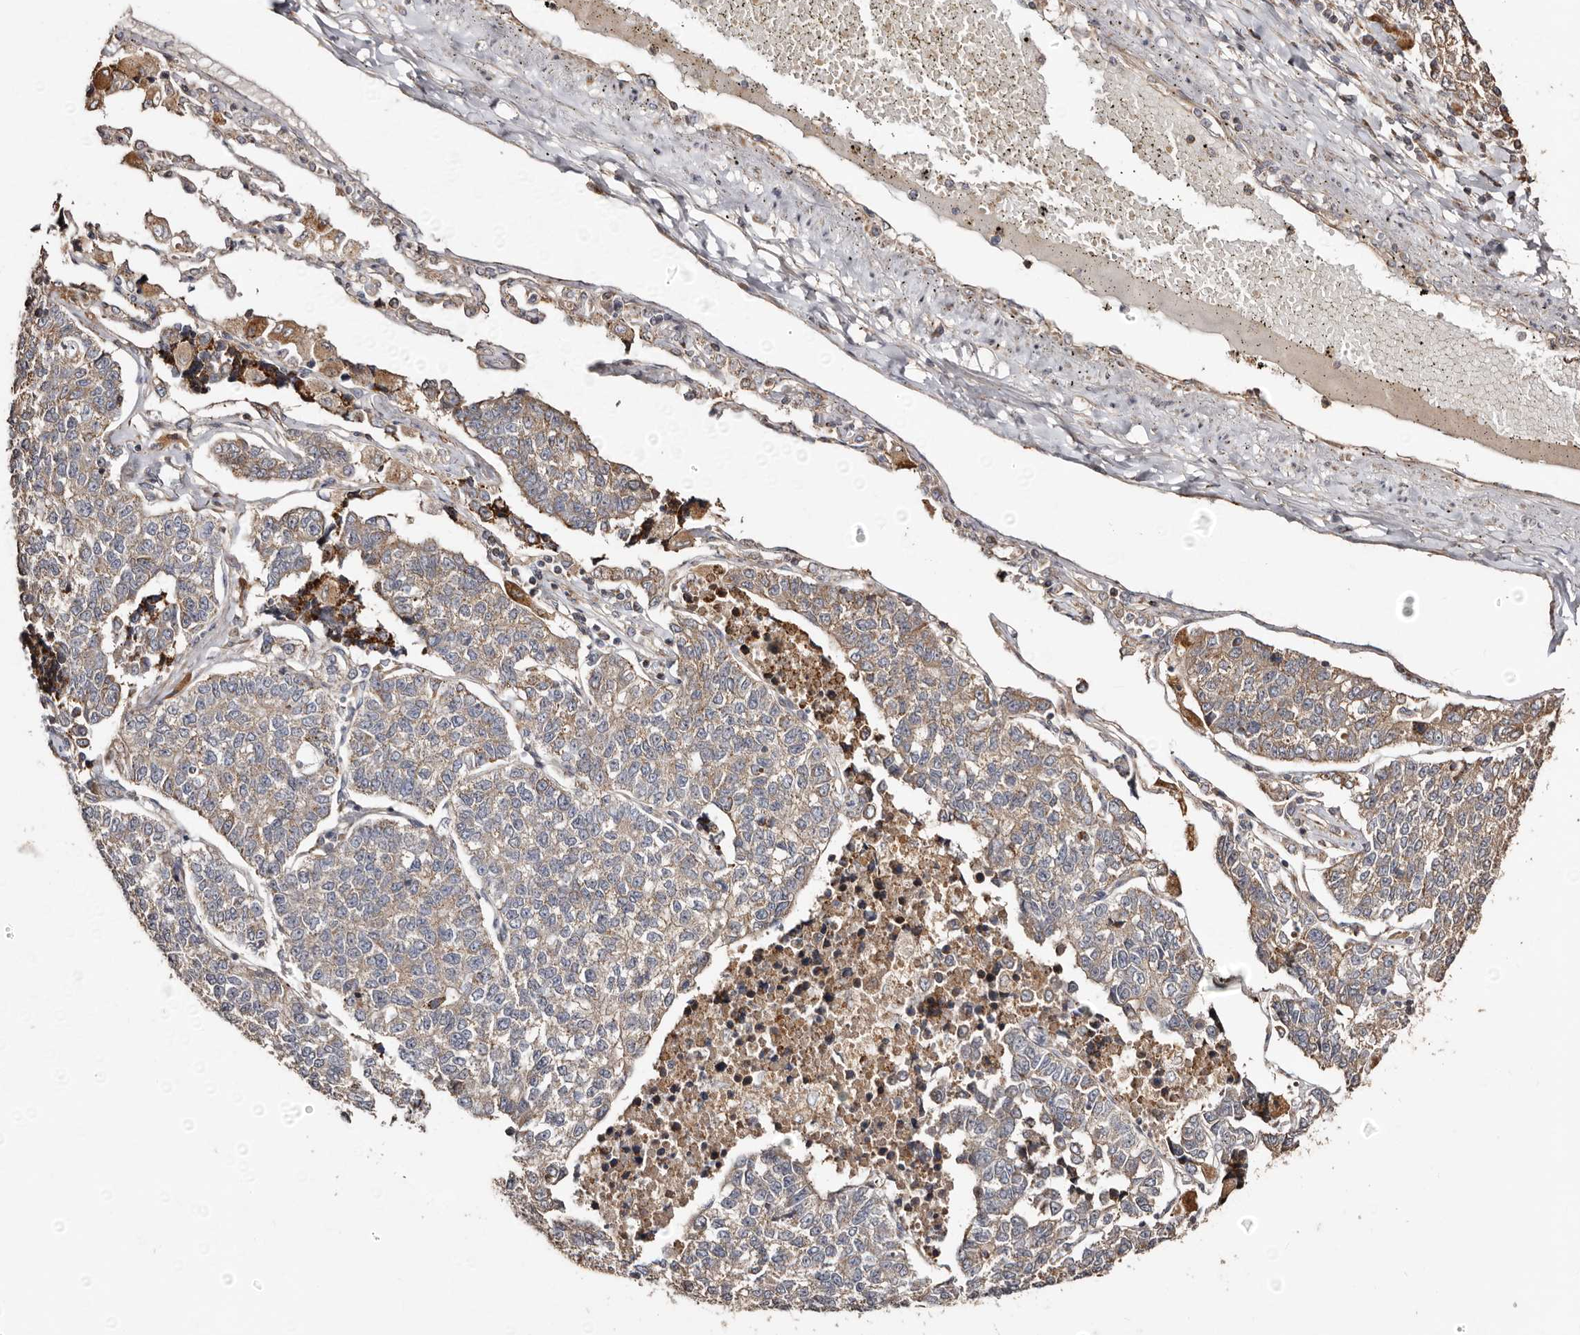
{"staining": {"intensity": "weak", "quantity": "25%-75%", "location": "cytoplasmic/membranous"}, "tissue": "lung cancer", "cell_type": "Tumor cells", "image_type": "cancer", "snomed": [{"axis": "morphology", "description": "Adenocarcinoma, NOS"}, {"axis": "topography", "description": "Lung"}], "caption": "This micrograph reveals adenocarcinoma (lung) stained with immunohistochemistry to label a protein in brown. The cytoplasmic/membranous of tumor cells show weak positivity for the protein. Nuclei are counter-stained blue.", "gene": "MACC1", "patient": {"sex": "male", "age": 49}}